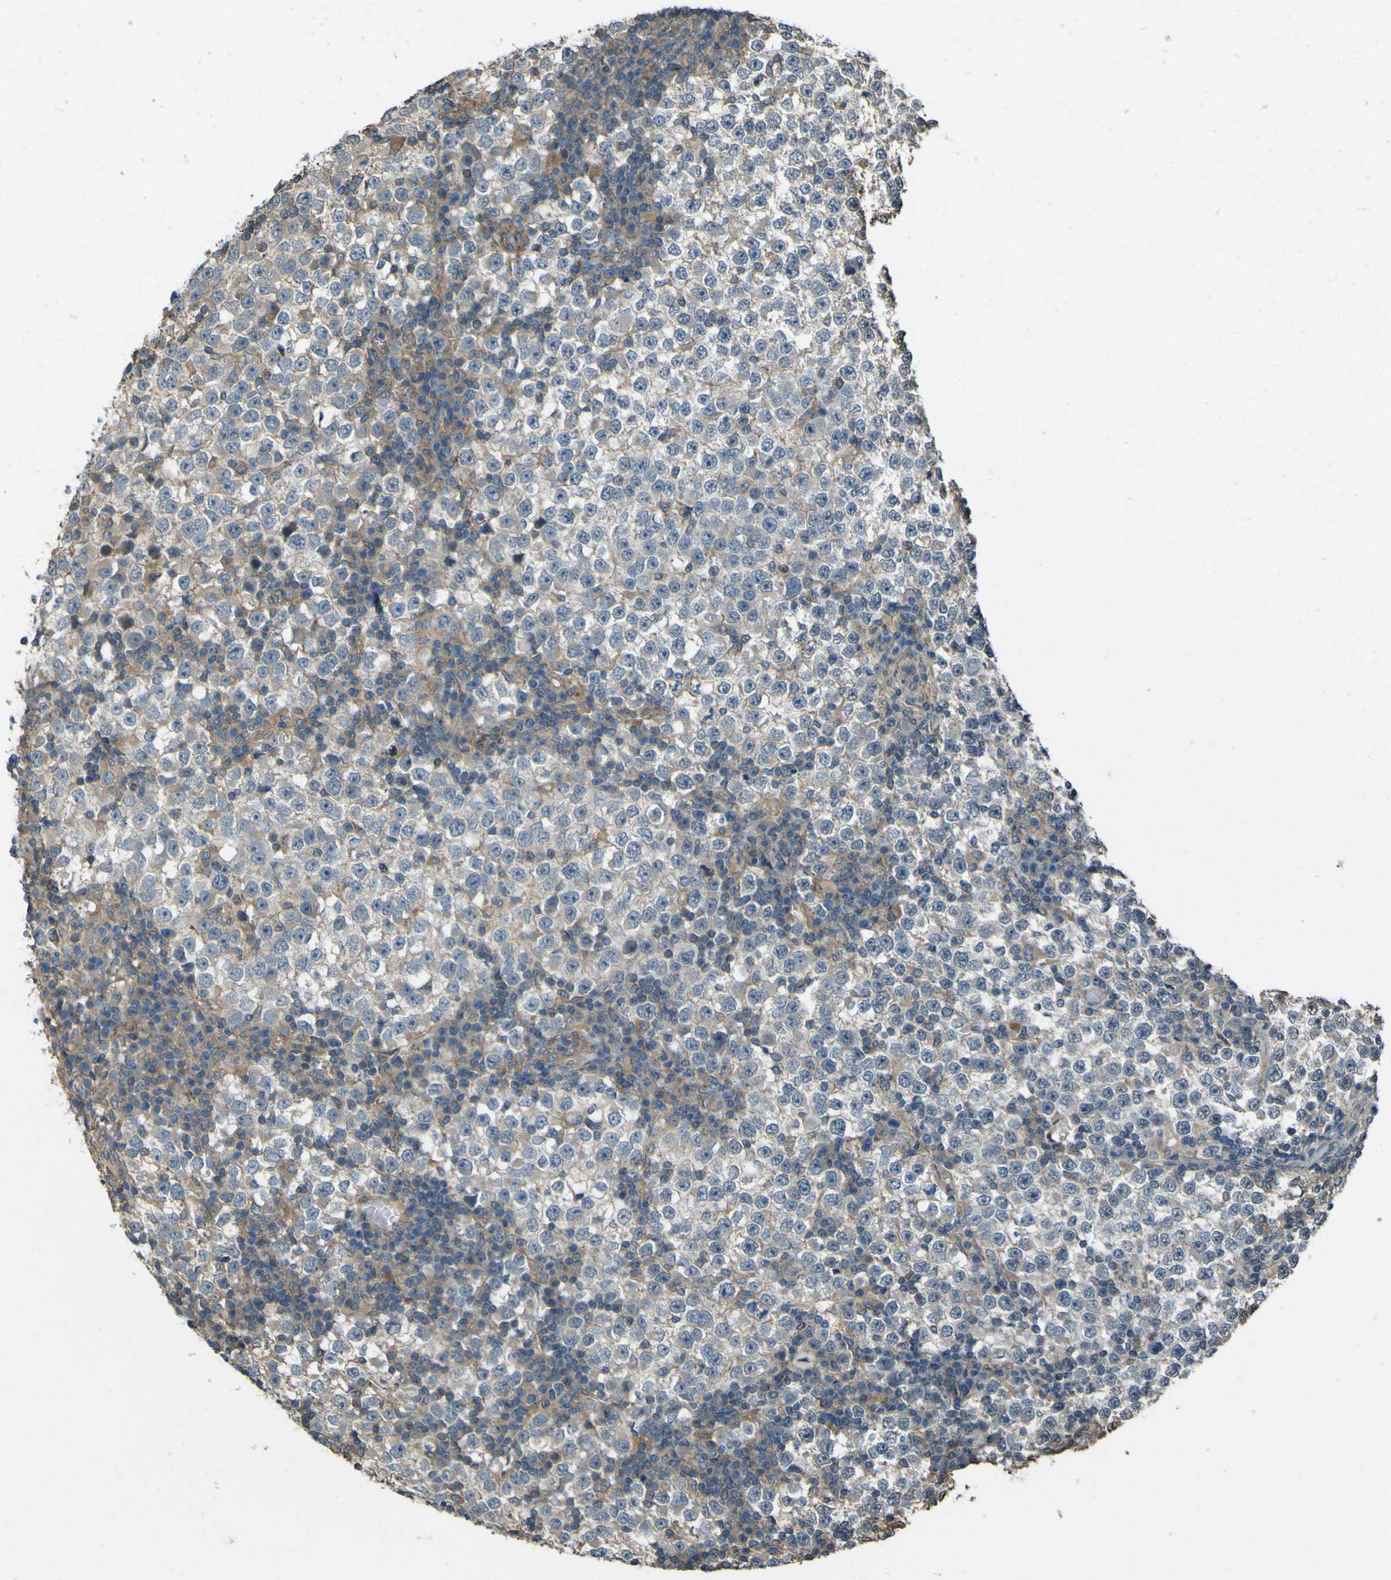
{"staining": {"intensity": "weak", "quantity": "25%-75%", "location": "cytoplasmic/membranous"}, "tissue": "testis cancer", "cell_type": "Tumor cells", "image_type": "cancer", "snomed": [{"axis": "morphology", "description": "Seminoma, NOS"}, {"axis": "topography", "description": "Testis"}], "caption": "Immunohistochemical staining of testis cancer reveals weak cytoplasmic/membranous protein staining in approximately 25%-75% of tumor cells. (DAB (3,3'-diaminobenzidine) IHC, brown staining for protein, blue staining for nuclei).", "gene": "NAALADL2", "patient": {"sex": "male", "age": 65}}